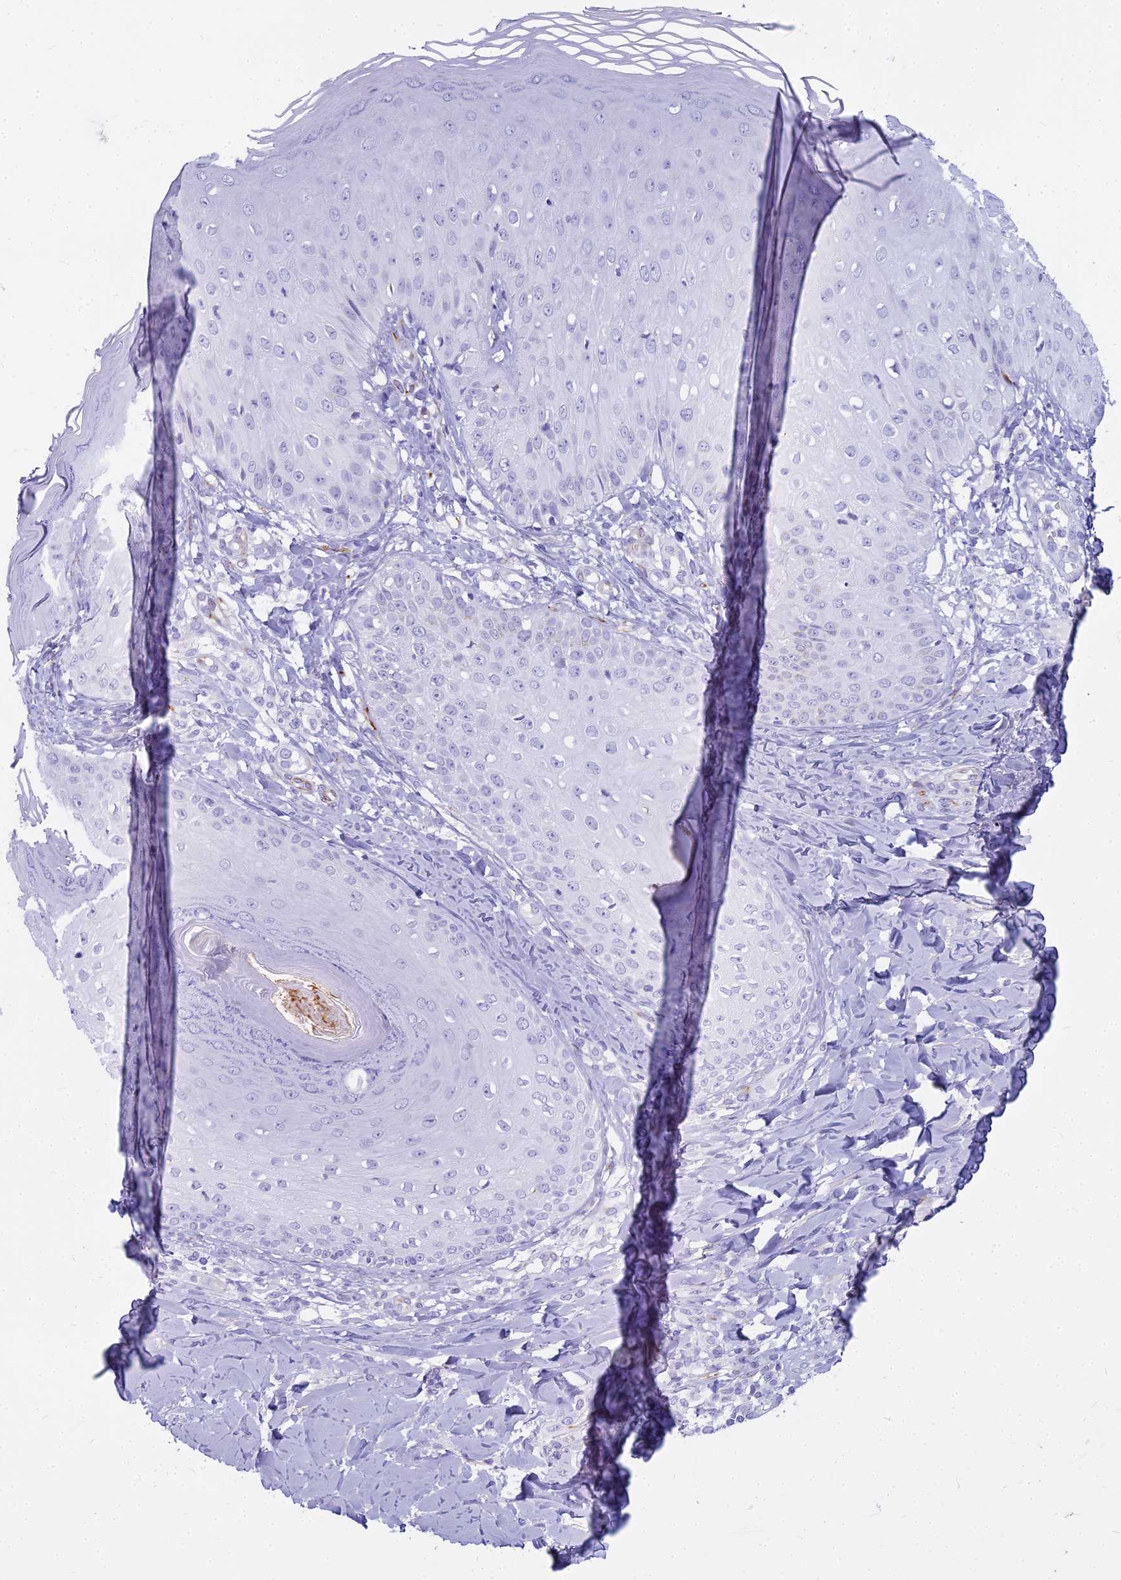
{"staining": {"intensity": "moderate", "quantity": "<25%", "location": "cytoplasmic/membranous"}, "tissue": "skin", "cell_type": "Epidermal cells", "image_type": "normal", "snomed": [{"axis": "morphology", "description": "Normal tissue, NOS"}, {"axis": "morphology", "description": "Inflammation, NOS"}, {"axis": "topography", "description": "Soft tissue"}, {"axis": "topography", "description": "Anal"}], "caption": "Immunohistochemical staining of benign human skin reveals low levels of moderate cytoplasmic/membranous expression in about <25% of epidermal cells.", "gene": "ENSG00000265118", "patient": {"sex": "female", "age": 15}}